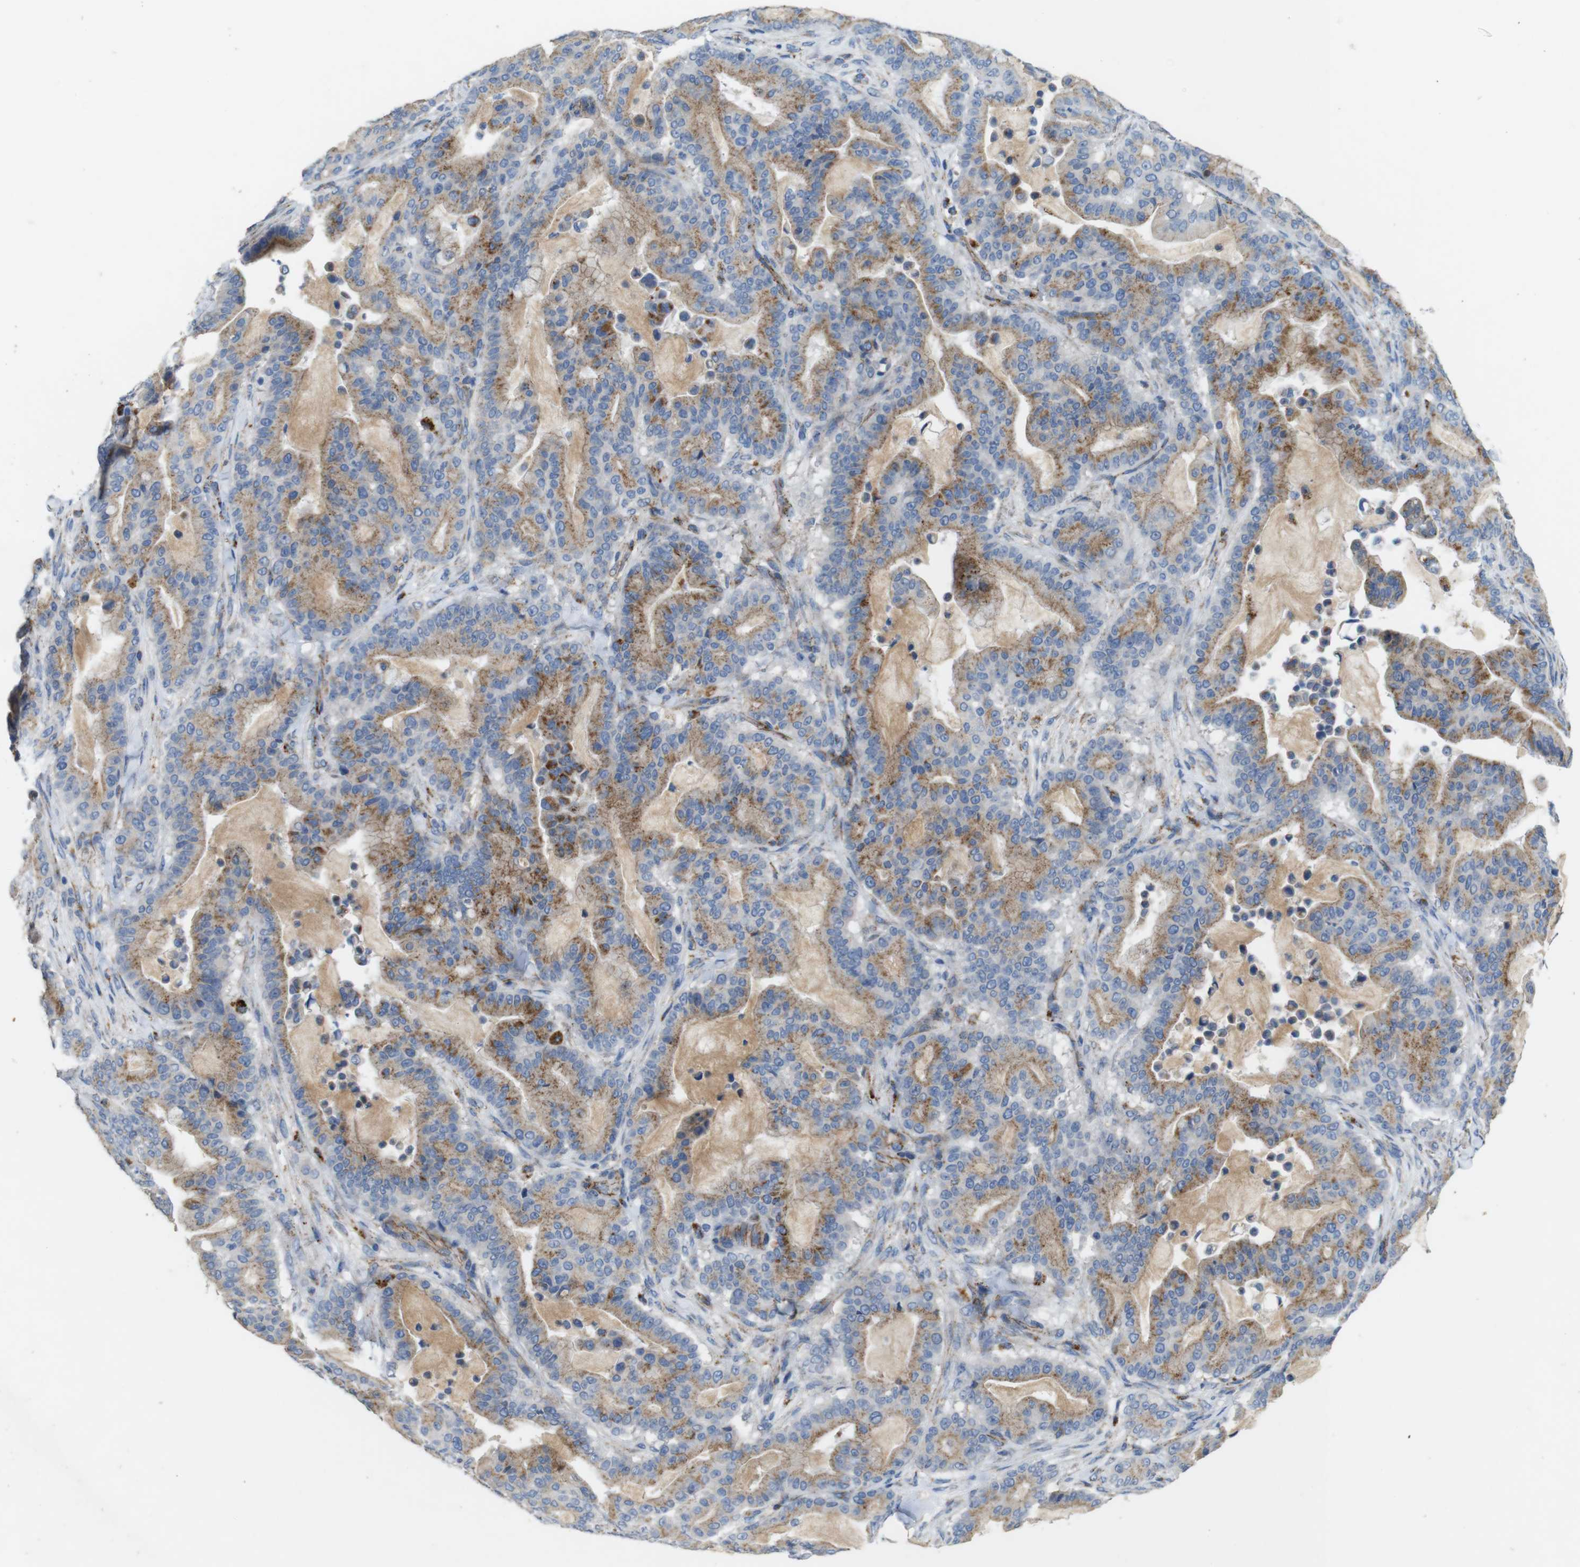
{"staining": {"intensity": "moderate", "quantity": ">75%", "location": "cytoplasmic/membranous"}, "tissue": "pancreatic cancer", "cell_type": "Tumor cells", "image_type": "cancer", "snomed": [{"axis": "morphology", "description": "Adenocarcinoma, NOS"}, {"axis": "topography", "description": "Pancreas"}], "caption": "Immunohistochemistry of human pancreatic adenocarcinoma exhibits medium levels of moderate cytoplasmic/membranous expression in about >75% of tumor cells. The protein is shown in brown color, while the nuclei are stained blue.", "gene": "NHLRC3", "patient": {"sex": "male", "age": 63}}